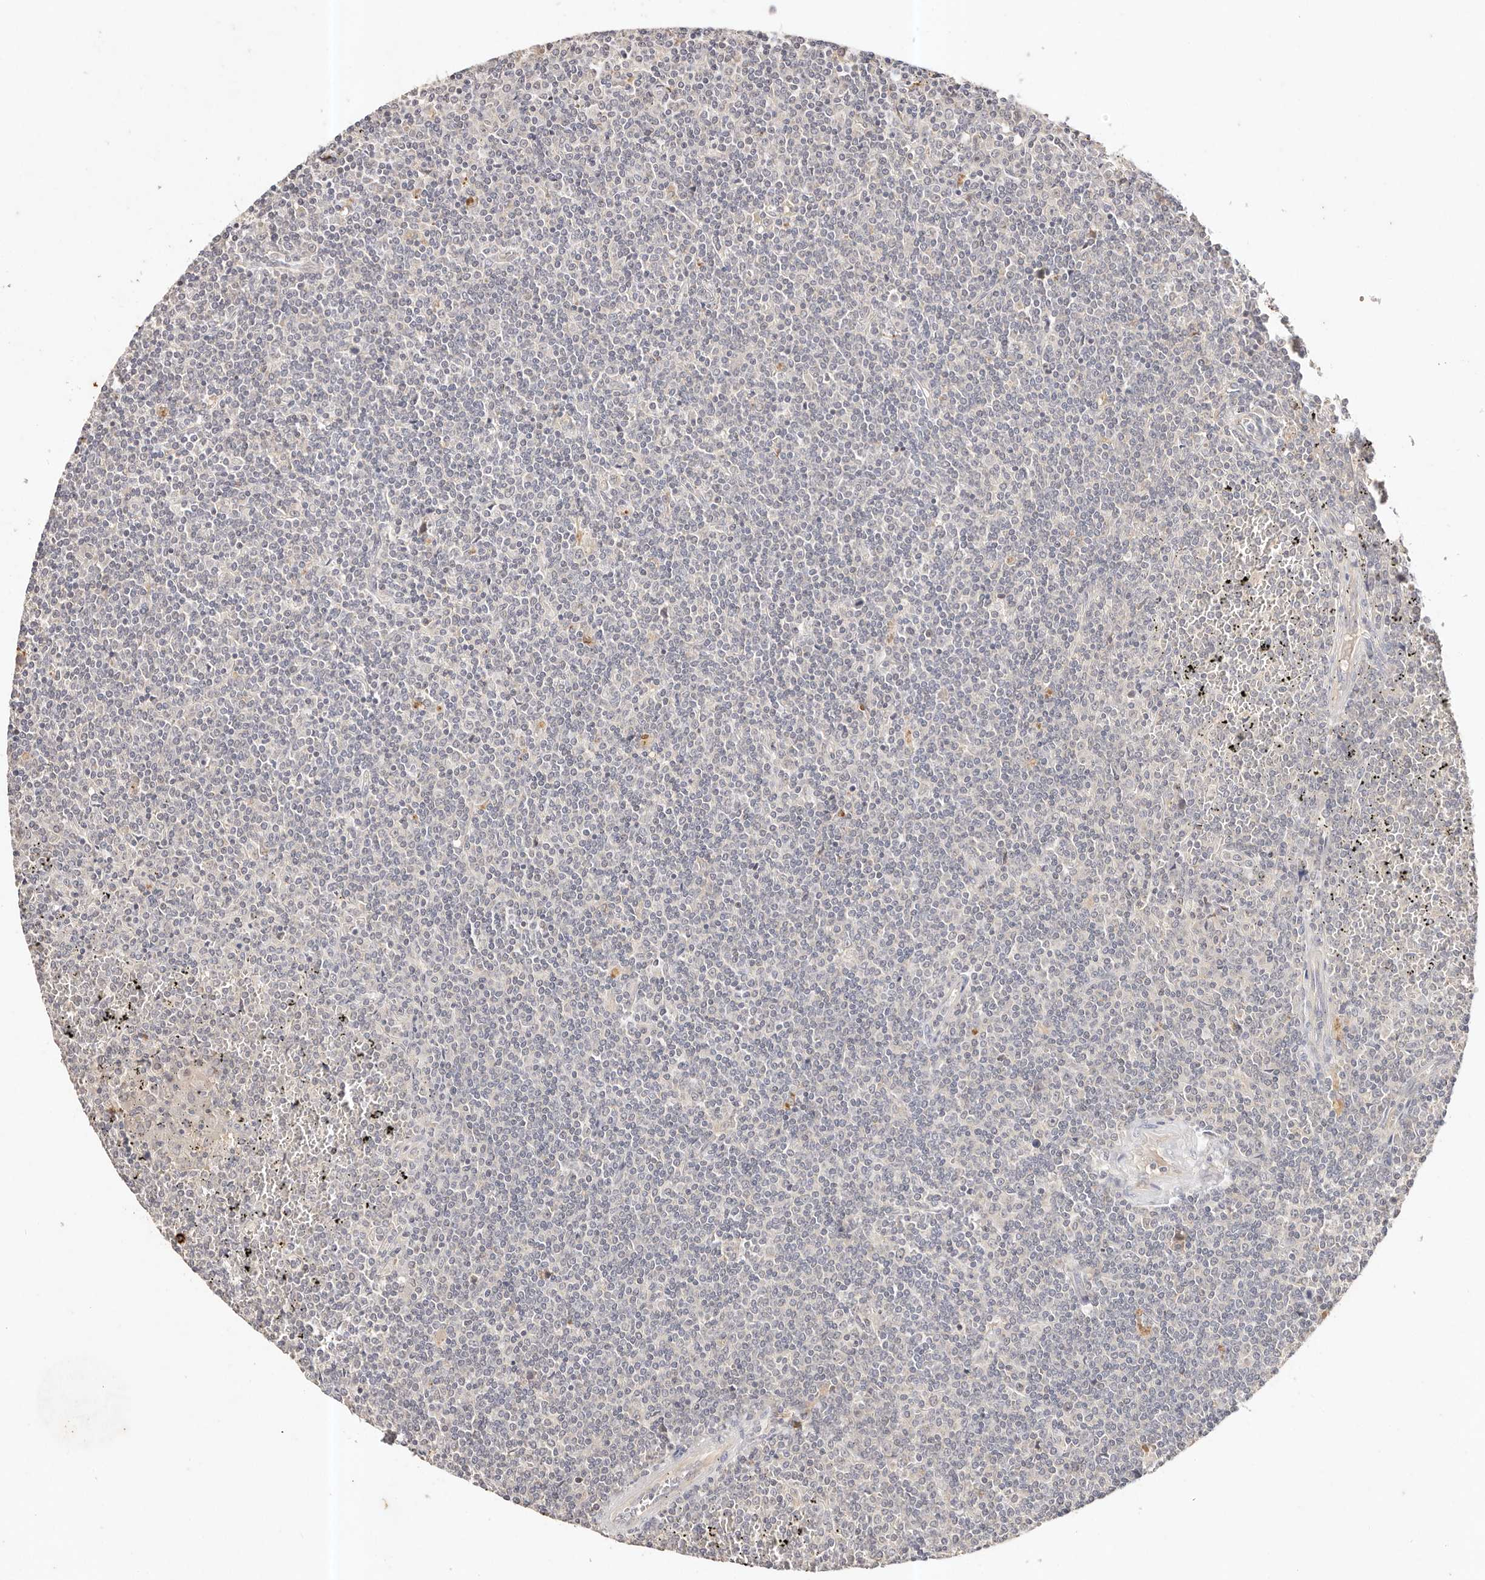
{"staining": {"intensity": "negative", "quantity": "none", "location": "none"}, "tissue": "lymphoma", "cell_type": "Tumor cells", "image_type": "cancer", "snomed": [{"axis": "morphology", "description": "Malignant lymphoma, non-Hodgkin's type, Low grade"}, {"axis": "topography", "description": "Spleen"}], "caption": "DAB immunohistochemical staining of human malignant lymphoma, non-Hodgkin's type (low-grade) displays no significant expression in tumor cells. (DAB IHC visualized using brightfield microscopy, high magnification).", "gene": "CXADR", "patient": {"sex": "female", "age": 19}}